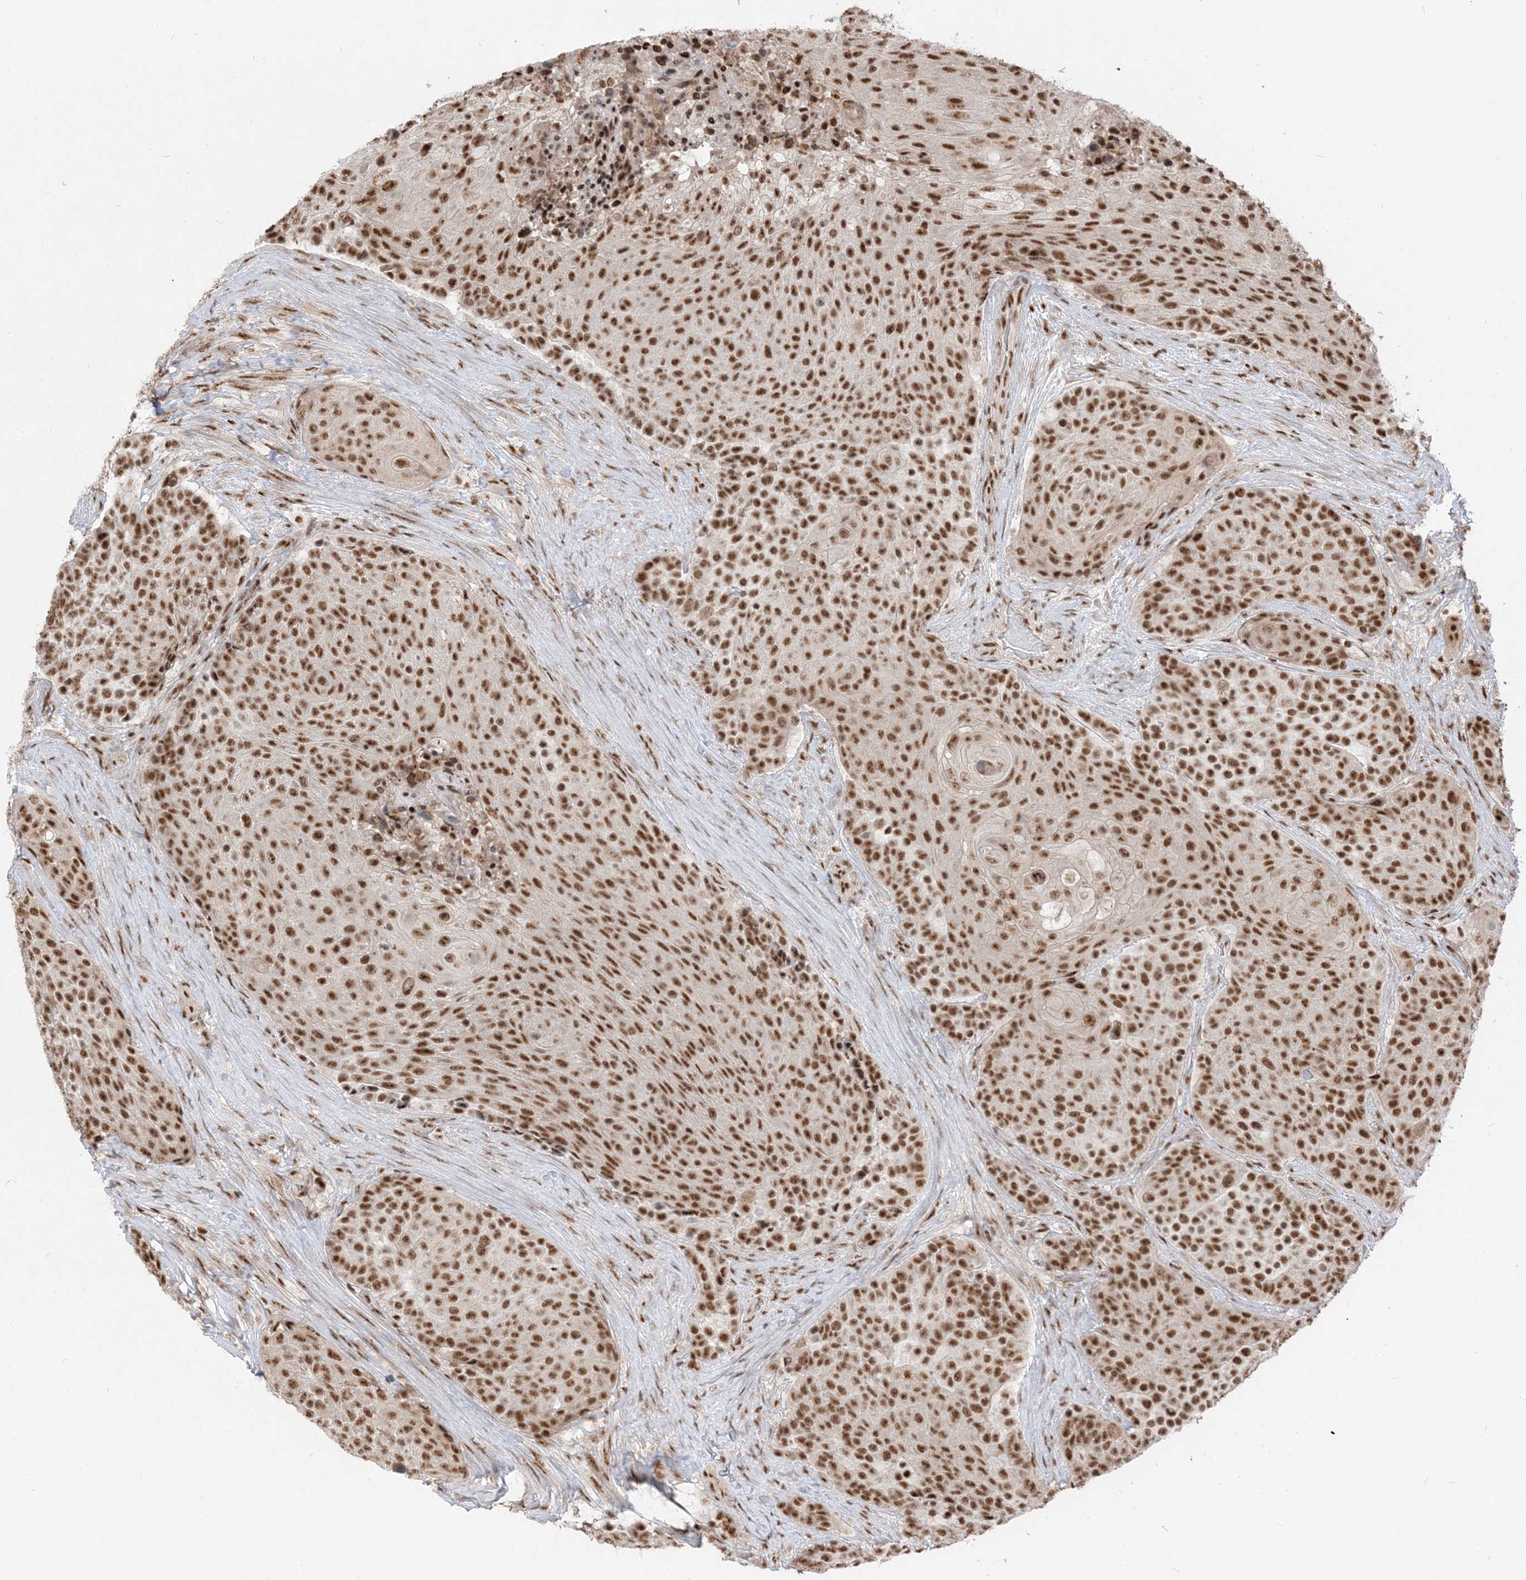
{"staining": {"intensity": "strong", "quantity": ">75%", "location": "nuclear"}, "tissue": "urothelial cancer", "cell_type": "Tumor cells", "image_type": "cancer", "snomed": [{"axis": "morphology", "description": "Urothelial carcinoma, High grade"}, {"axis": "topography", "description": "Urinary bladder"}], "caption": "High-grade urothelial carcinoma tissue demonstrates strong nuclear positivity in approximately >75% of tumor cells, visualized by immunohistochemistry.", "gene": "ARGLU1", "patient": {"sex": "female", "age": 63}}